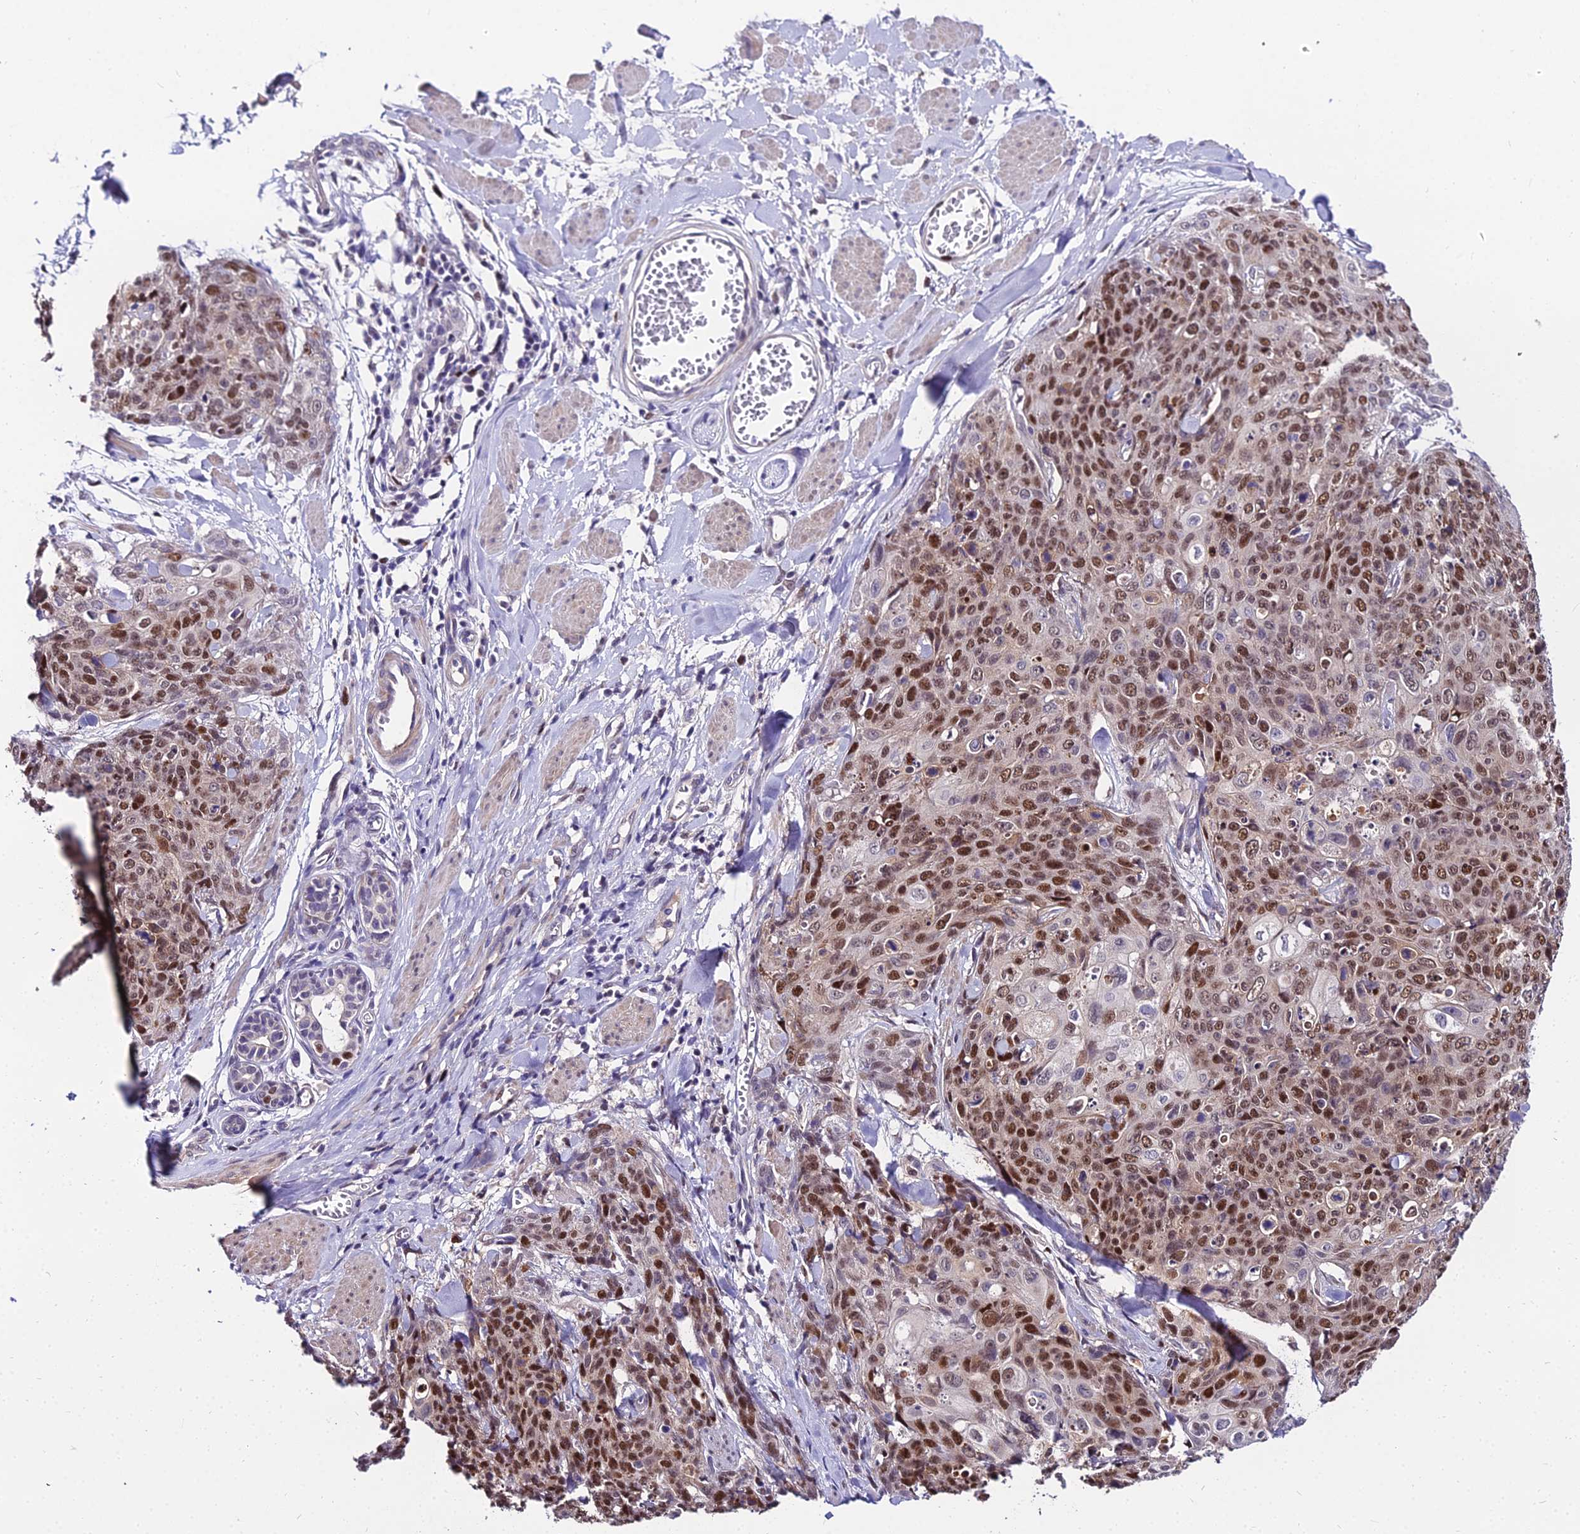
{"staining": {"intensity": "moderate", "quantity": ">75%", "location": "nuclear"}, "tissue": "skin cancer", "cell_type": "Tumor cells", "image_type": "cancer", "snomed": [{"axis": "morphology", "description": "Squamous cell carcinoma, NOS"}, {"axis": "topography", "description": "Skin"}, {"axis": "topography", "description": "Vulva"}], "caption": "Protein analysis of skin squamous cell carcinoma tissue shows moderate nuclear positivity in approximately >75% of tumor cells. (DAB IHC, brown staining for protein, blue staining for nuclei).", "gene": "TRIML2", "patient": {"sex": "female", "age": 85}}